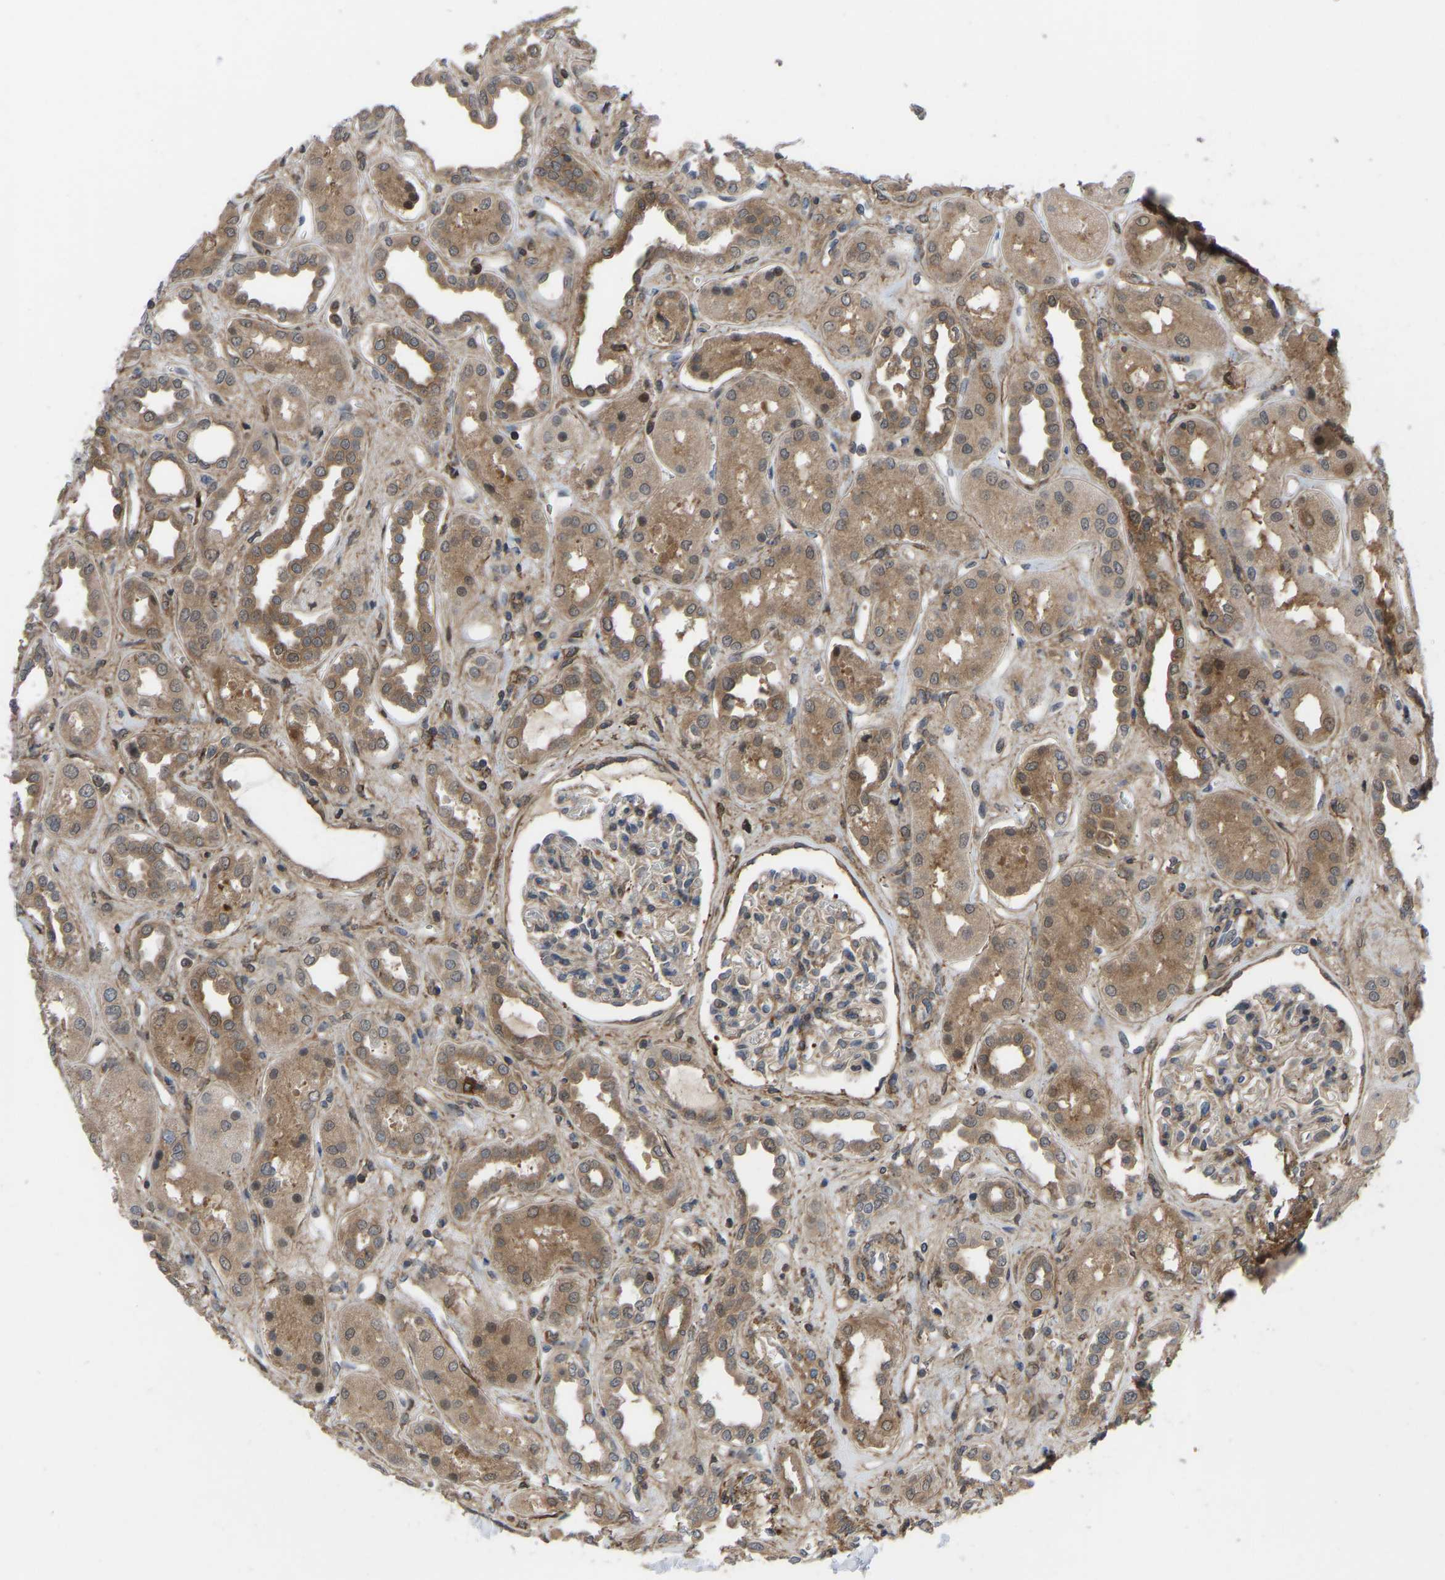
{"staining": {"intensity": "moderate", "quantity": "25%-75%", "location": "cytoplasmic/membranous"}, "tissue": "kidney", "cell_type": "Cells in glomeruli", "image_type": "normal", "snomed": [{"axis": "morphology", "description": "Normal tissue, NOS"}, {"axis": "topography", "description": "Kidney"}], "caption": "Immunohistochemistry of unremarkable kidney exhibits medium levels of moderate cytoplasmic/membranous positivity in about 25%-75% of cells in glomeruli.", "gene": "CYP7B1", "patient": {"sex": "male", "age": 59}}